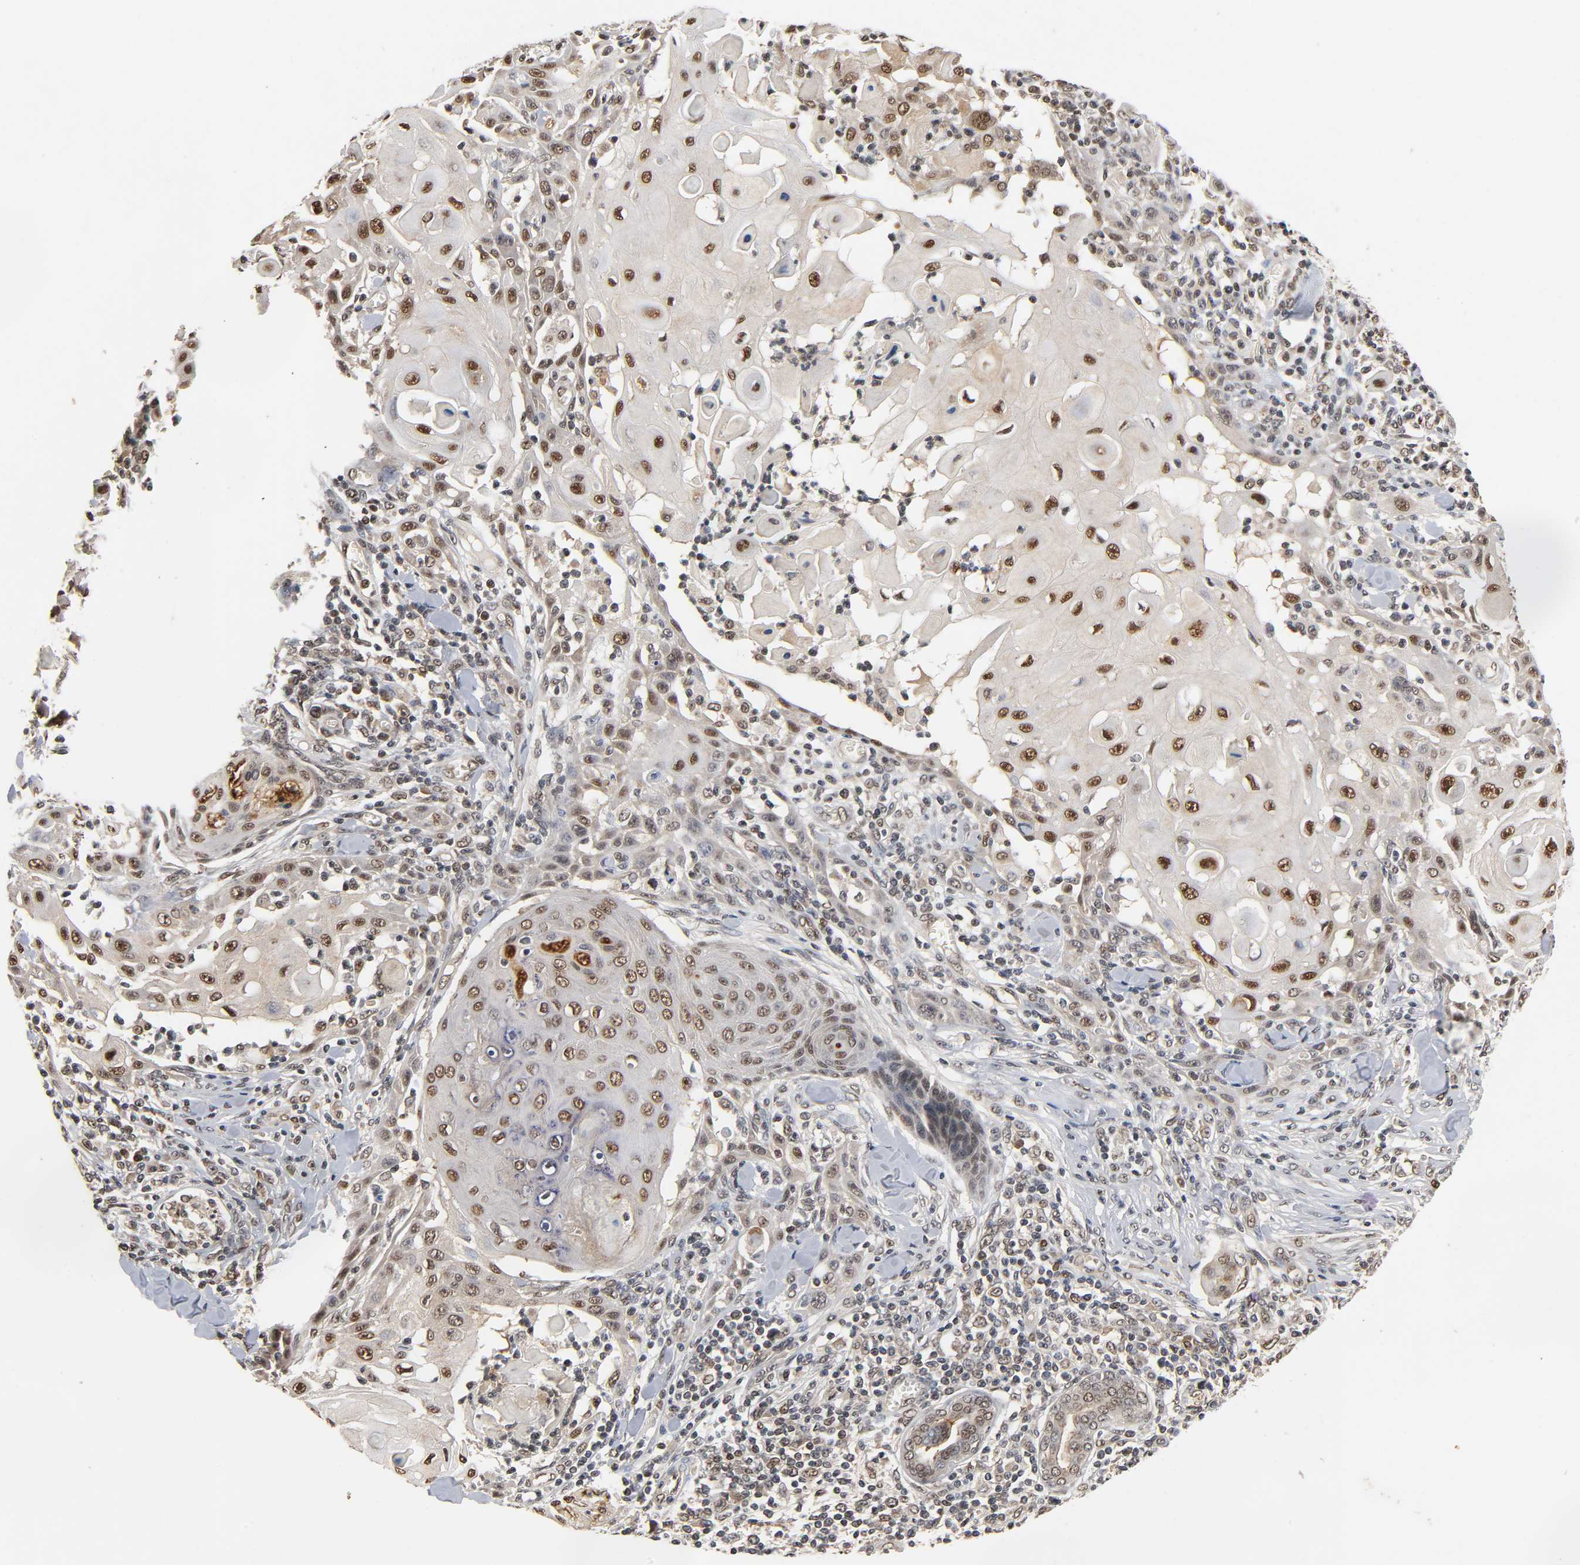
{"staining": {"intensity": "moderate", "quantity": "25%-75%", "location": "nuclear"}, "tissue": "skin cancer", "cell_type": "Tumor cells", "image_type": "cancer", "snomed": [{"axis": "morphology", "description": "Squamous cell carcinoma, NOS"}, {"axis": "topography", "description": "Skin"}], "caption": "An IHC histopathology image of tumor tissue is shown. Protein staining in brown labels moderate nuclear positivity in skin cancer (squamous cell carcinoma) within tumor cells. The protein is stained brown, and the nuclei are stained in blue (DAB (3,3'-diaminobenzidine) IHC with brightfield microscopy, high magnification).", "gene": "UBC", "patient": {"sex": "male", "age": 24}}